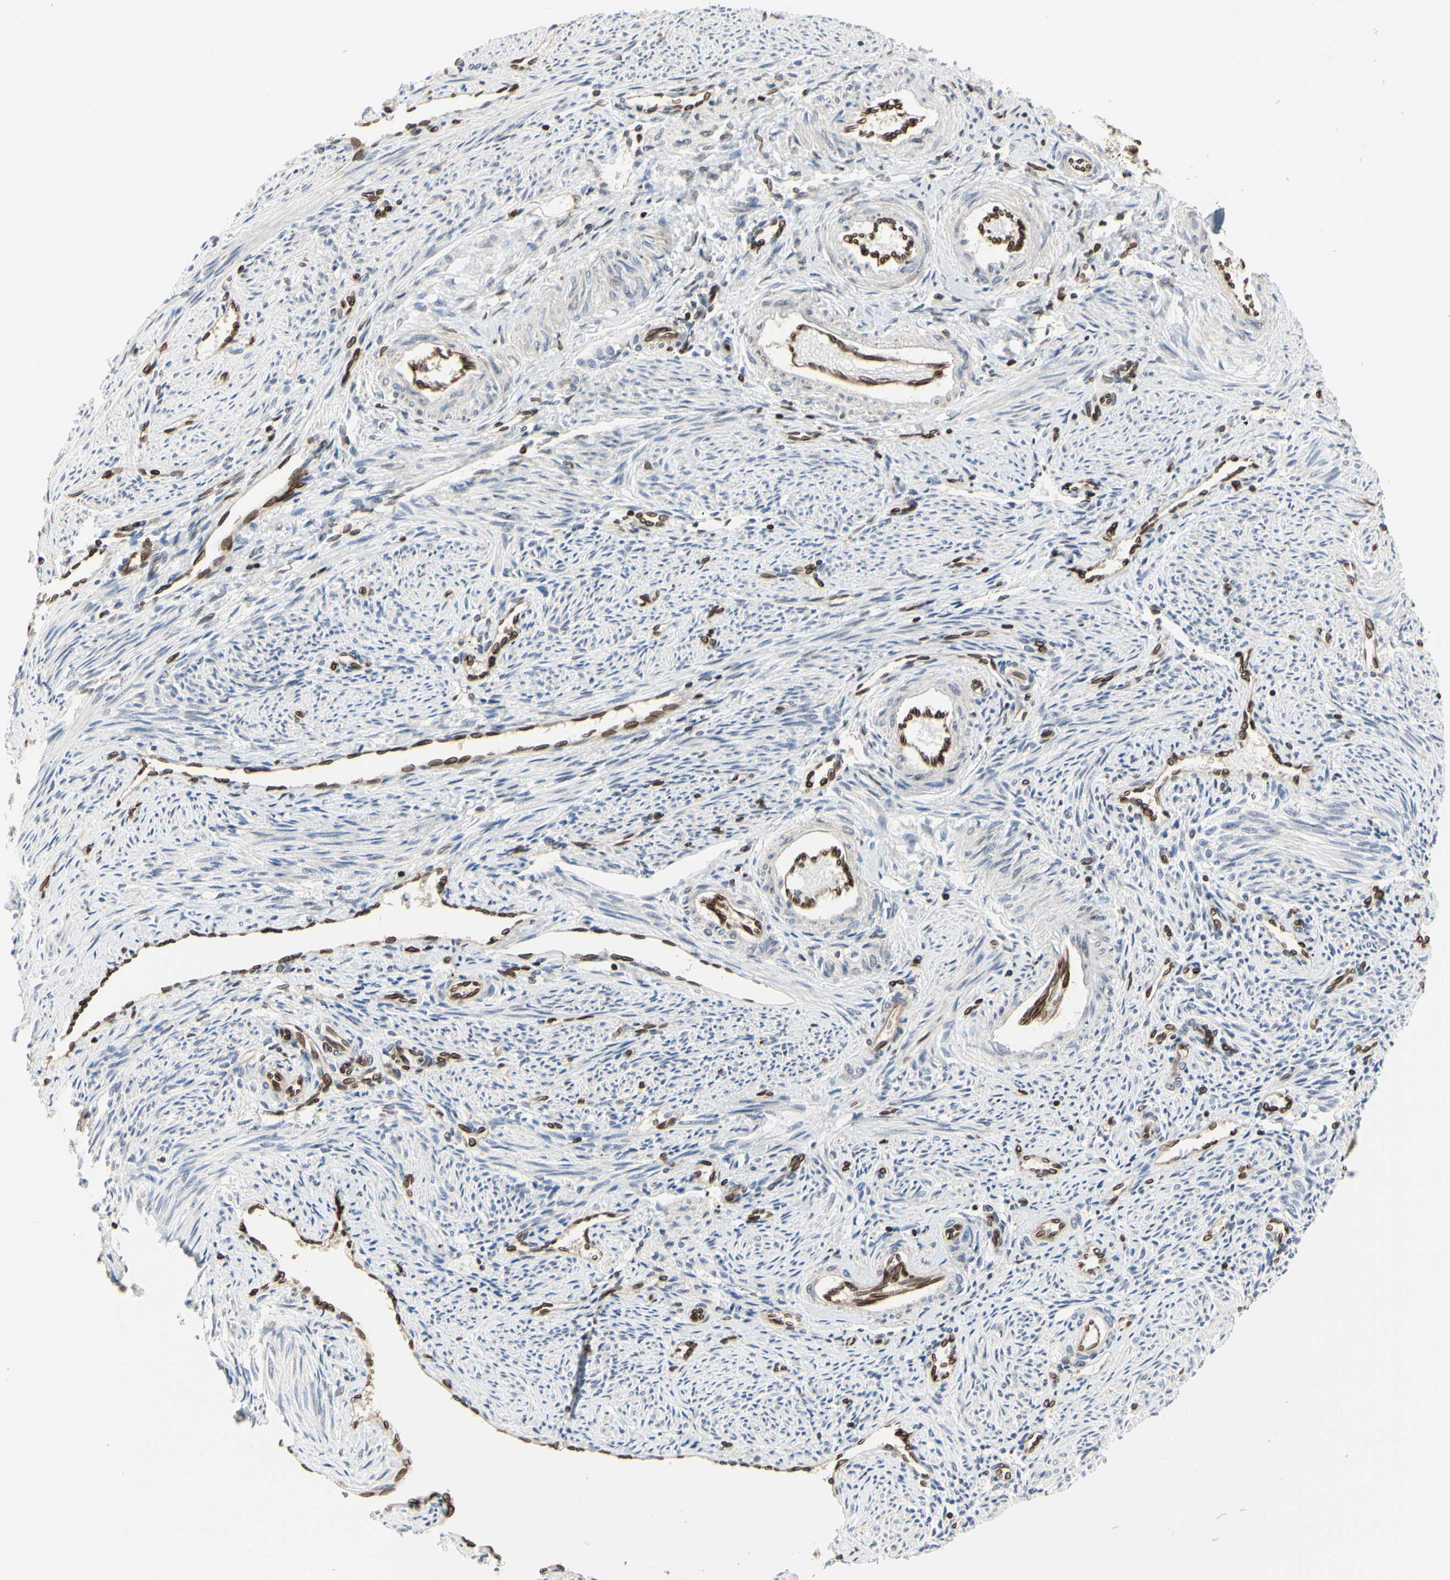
{"staining": {"intensity": "strong", "quantity": ">75%", "location": "cytoplasmic/membranous,nuclear"}, "tissue": "endometrium", "cell_type": "Cells in endometrial stroma", "image_type": "normal", "snomed": [{"axis": "morphology", "description": "Normal tissue, NOS"}, {"axis": "topography", "description": "Endometrium"}], "caption": "A high amount of strong cytoplasmic/membranous,nuclear staining is seen in about >75% of cells in endometrial stroma in benign endometrium.", "gene": "TMPO", "patient": {"sex": "female", "age": 42}}